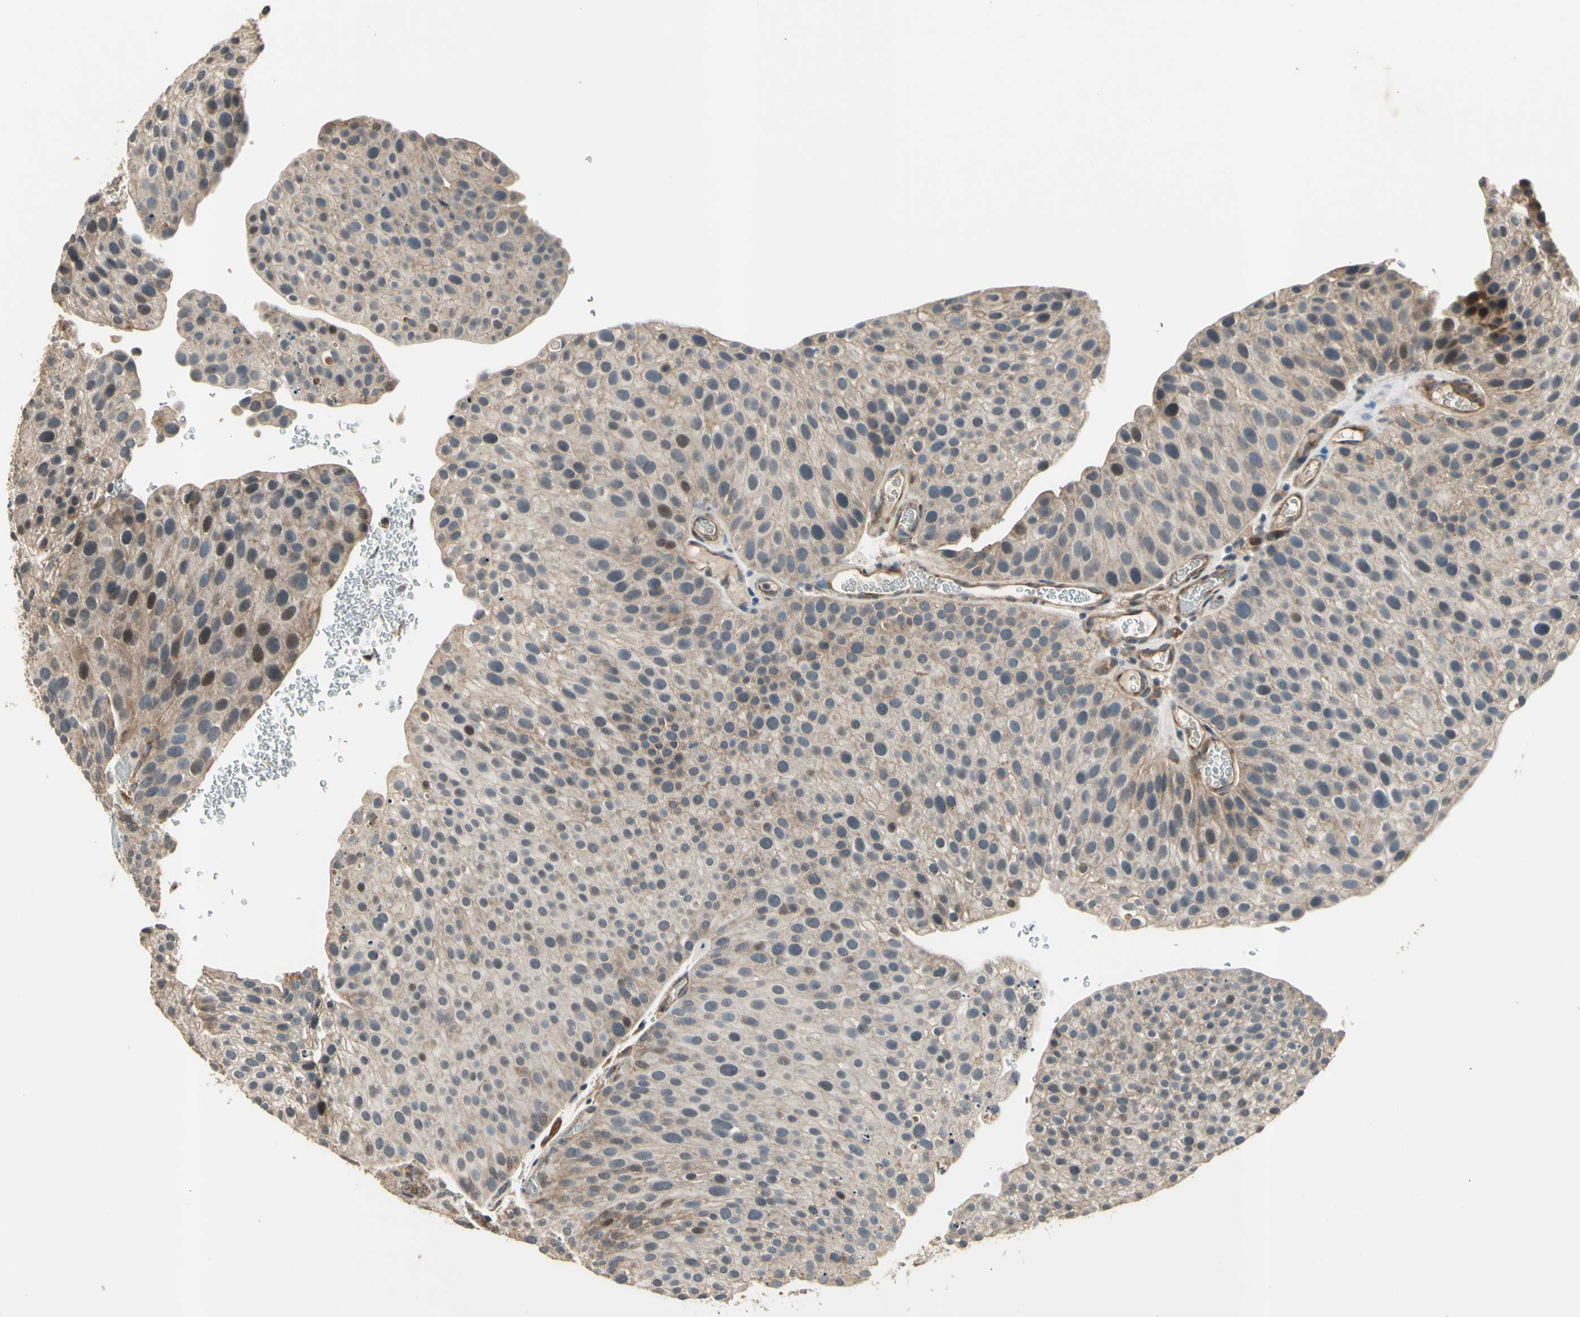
{"staining": {"intensity": "weak", "quantity": "25%-75%", "location": "cytoplasmic/membranous"}, "tissue": "urothelial cancer", "cell_type": "Tumor cells", "image_type": "cancer", "snomed": [{"axis": "morphology", "description": "Urothelial carcinoma, Low grade"}, {"axis": "topography", "description": "Smooth muscle"}, {"axis": "topography", "description": "Urinary bladder"}], "caption": "A histopathology image showing weak cytoplasmic/membranous positivity in approximately 25%-75% of tumor cells in urothelial carcinoma (low-grade), as visualized by brown immunohistochemical staining.", "gene": "EFNB2", "patient": {"sex": "male", "age": 60}}